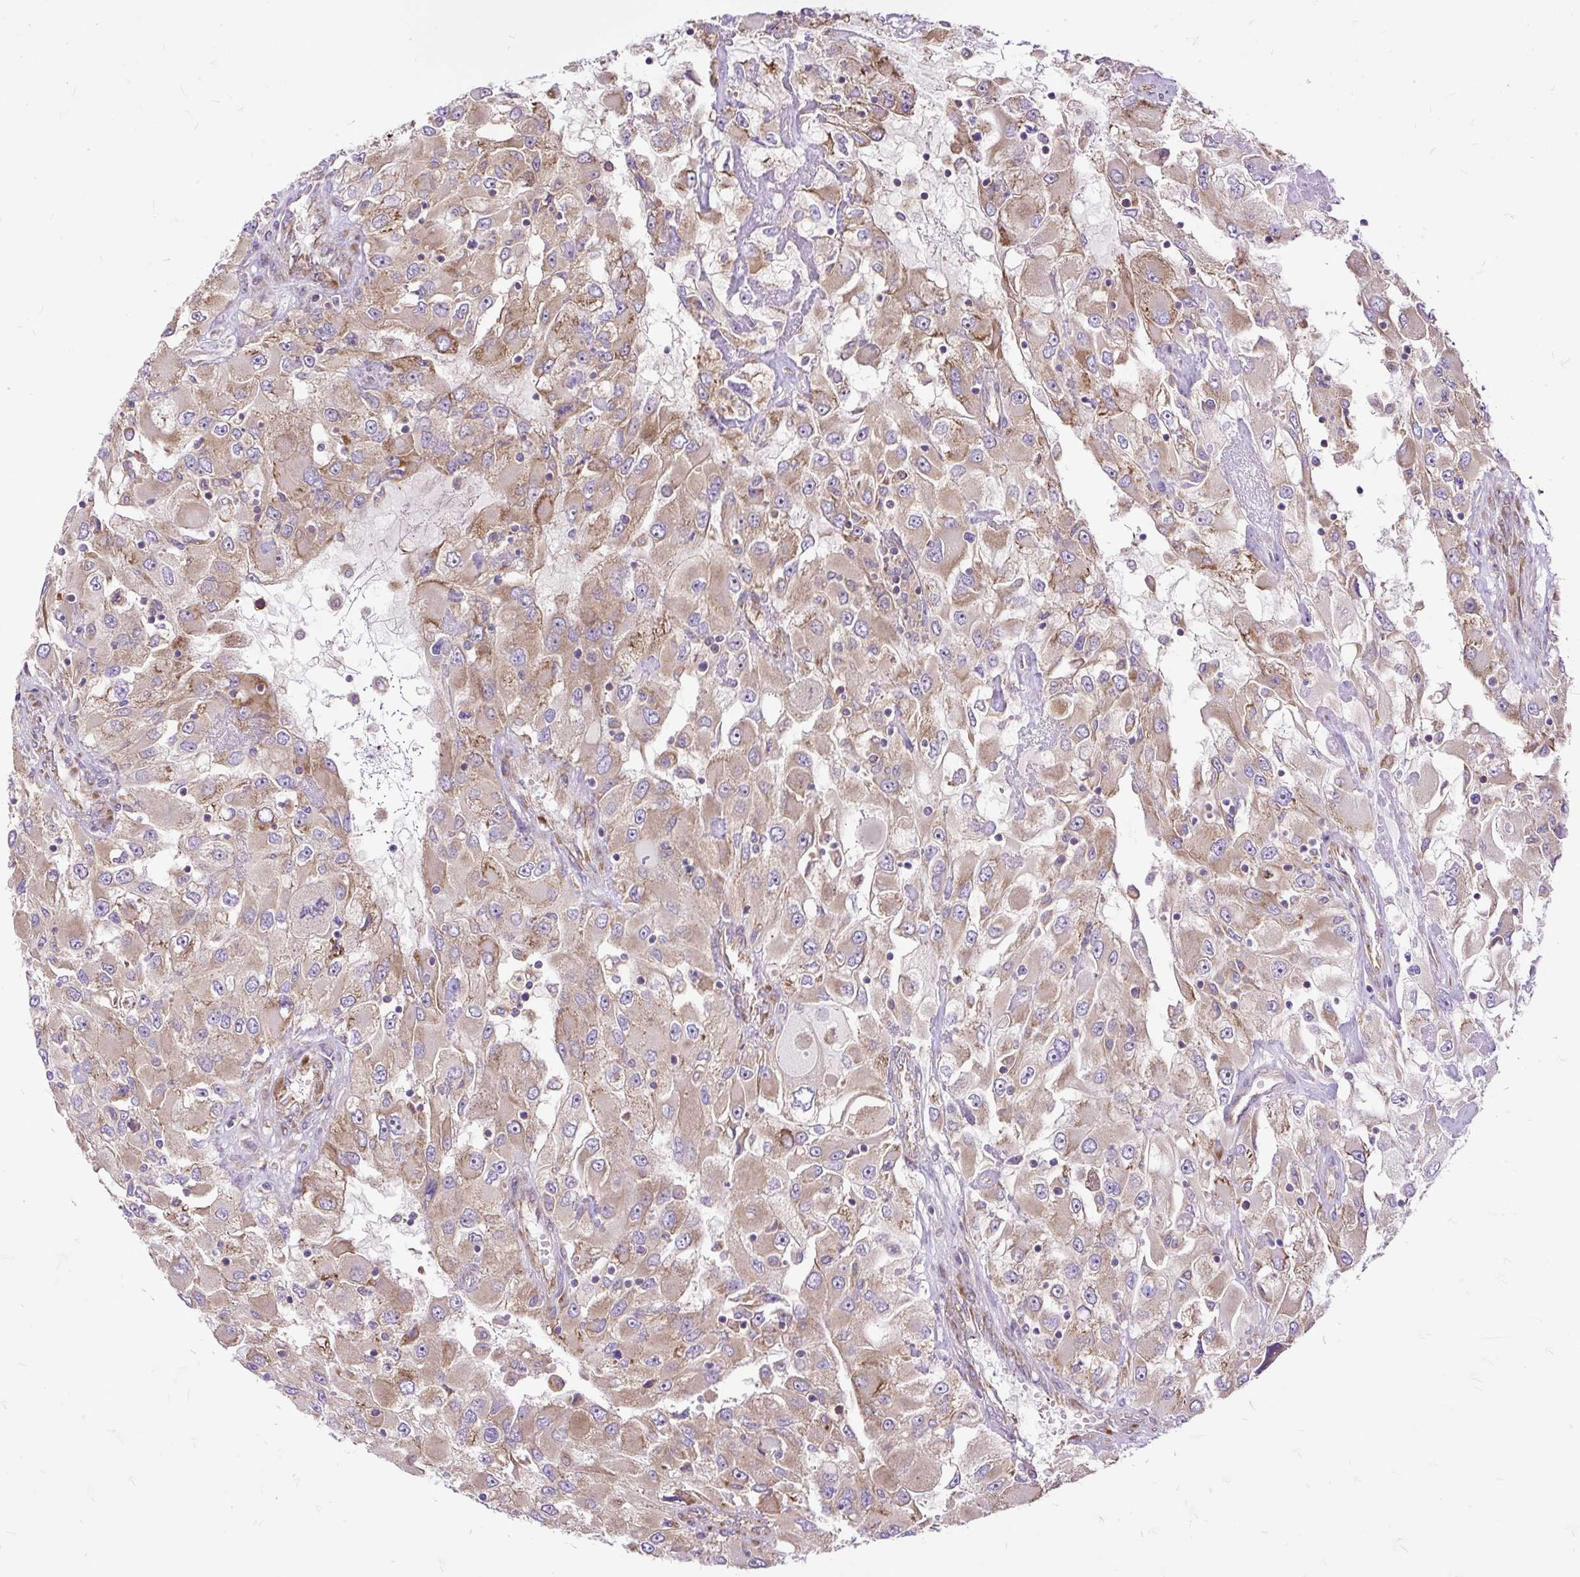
{"staining": {"intensity": "moderate", "quantity": ">75%", "location": "cytoplasmic/membranous"}, "tissue": "renal cancer", "cell_type": "Tumor cells", "image_type": "cancer", "snomed": [{"axis": "morphology", "description": "Adenocarcinoma, NOS"}, {"axis": "topography", "description": "Kidney"}], "caption": "Immunohistochemical staining of renal cancer exhibits medium levels of moderate cytoplasmic/membranous protein positivity in about >75% of tumor cells. (Stains: DAB in brown, nuclei in blue, Microscopy: brightfield microscopy at high magnification).", "gene": "RPS5", "patient": {"sex": "female", "age": 52}}